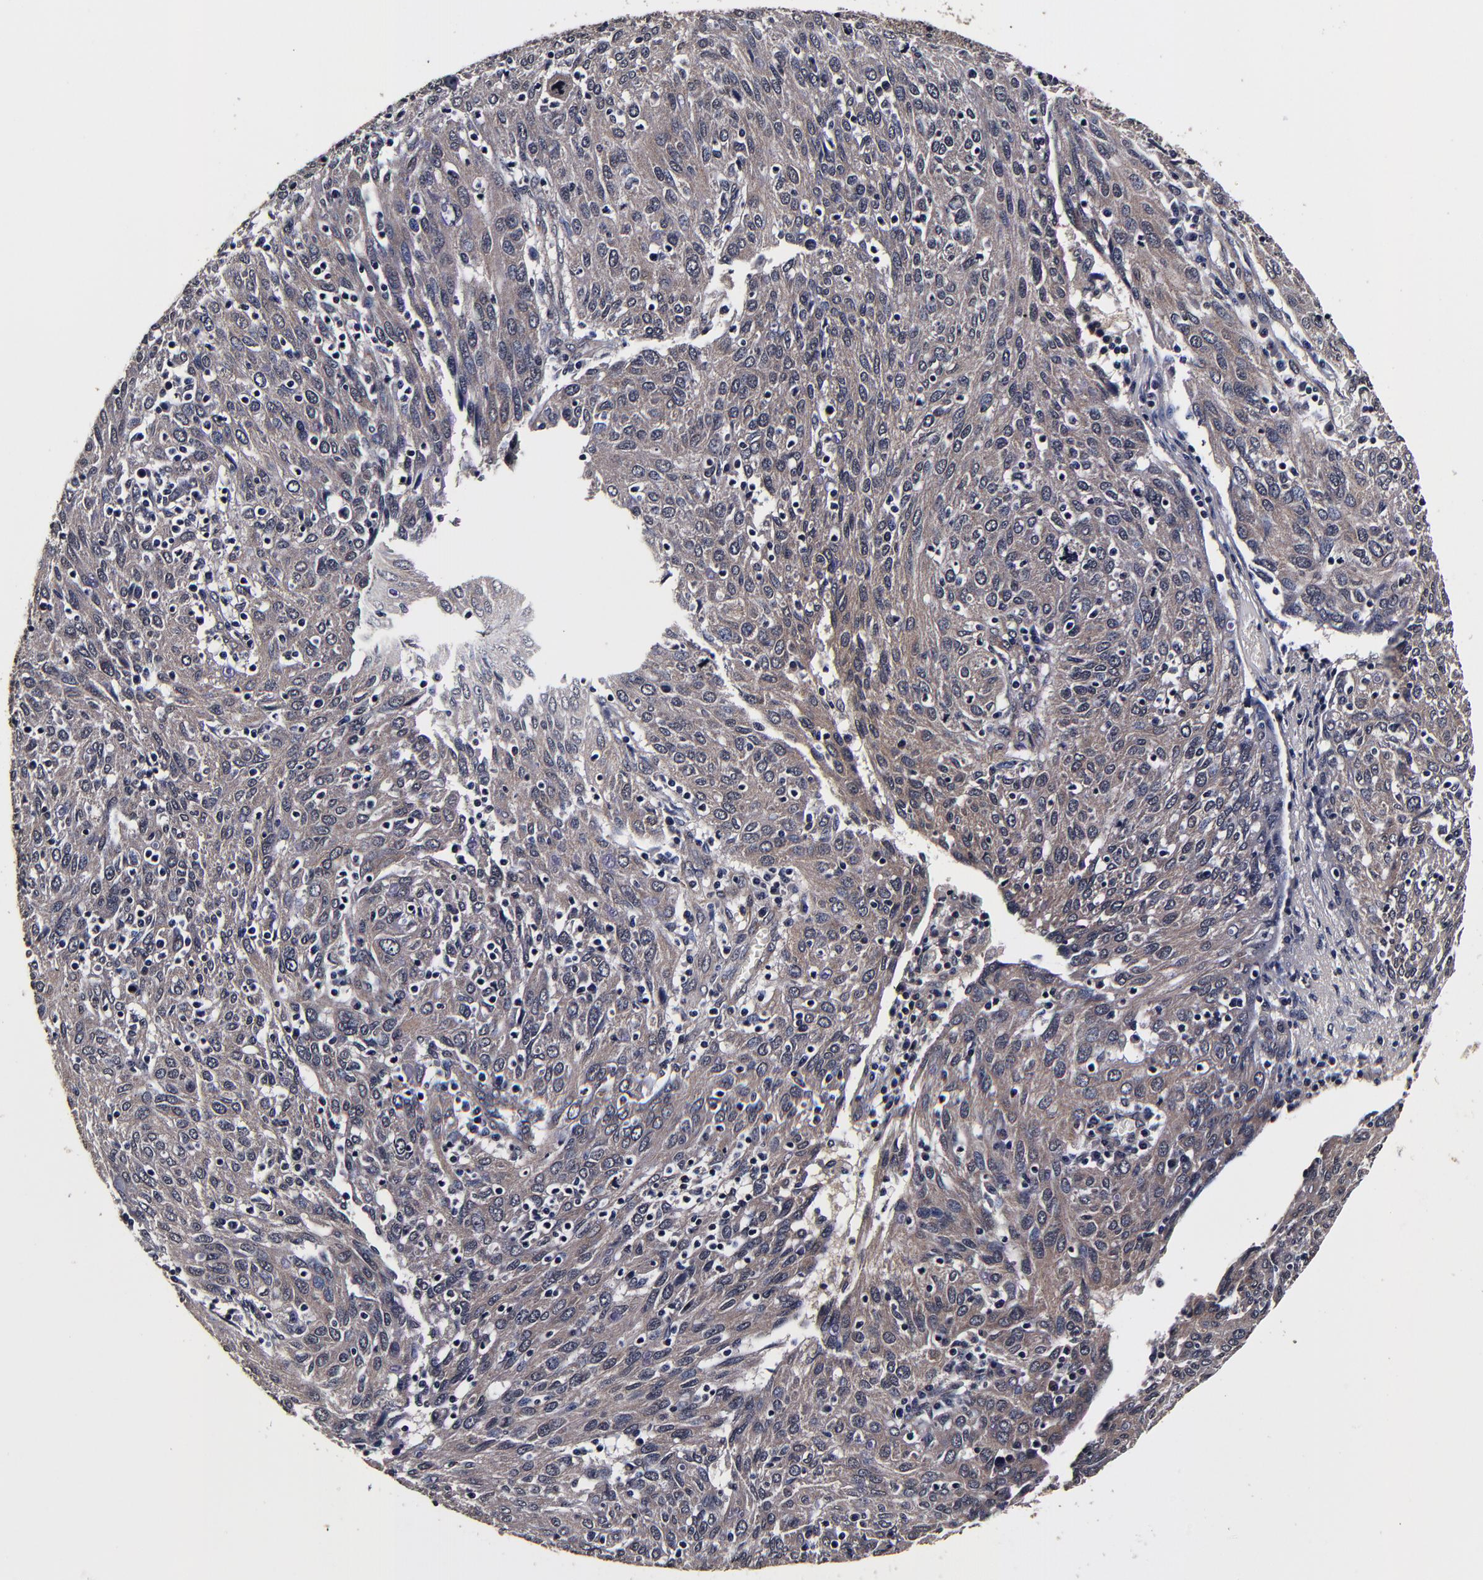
{"staining": {"intensity": "weak", "quantity": ">75%", "location": "cytoplasmic/membranous"}, "tissue": "ovarian cancer", "cell_type": "Tumor cells", "image_type": "cancer", "snomed": [{"axis": "morphology", "description": "Carcinoma, endometroid"}, {"axis": "topography", "description": "Ovary"}], "caption": "A low amount of weak cytoplasmic/membranous staining is appreciated in approximately >75% of tumor cells in endometroid carcinoma (ovarian) tissue.", "gene": "MMP15", "patient": {"sex": "female", "age": 50}}